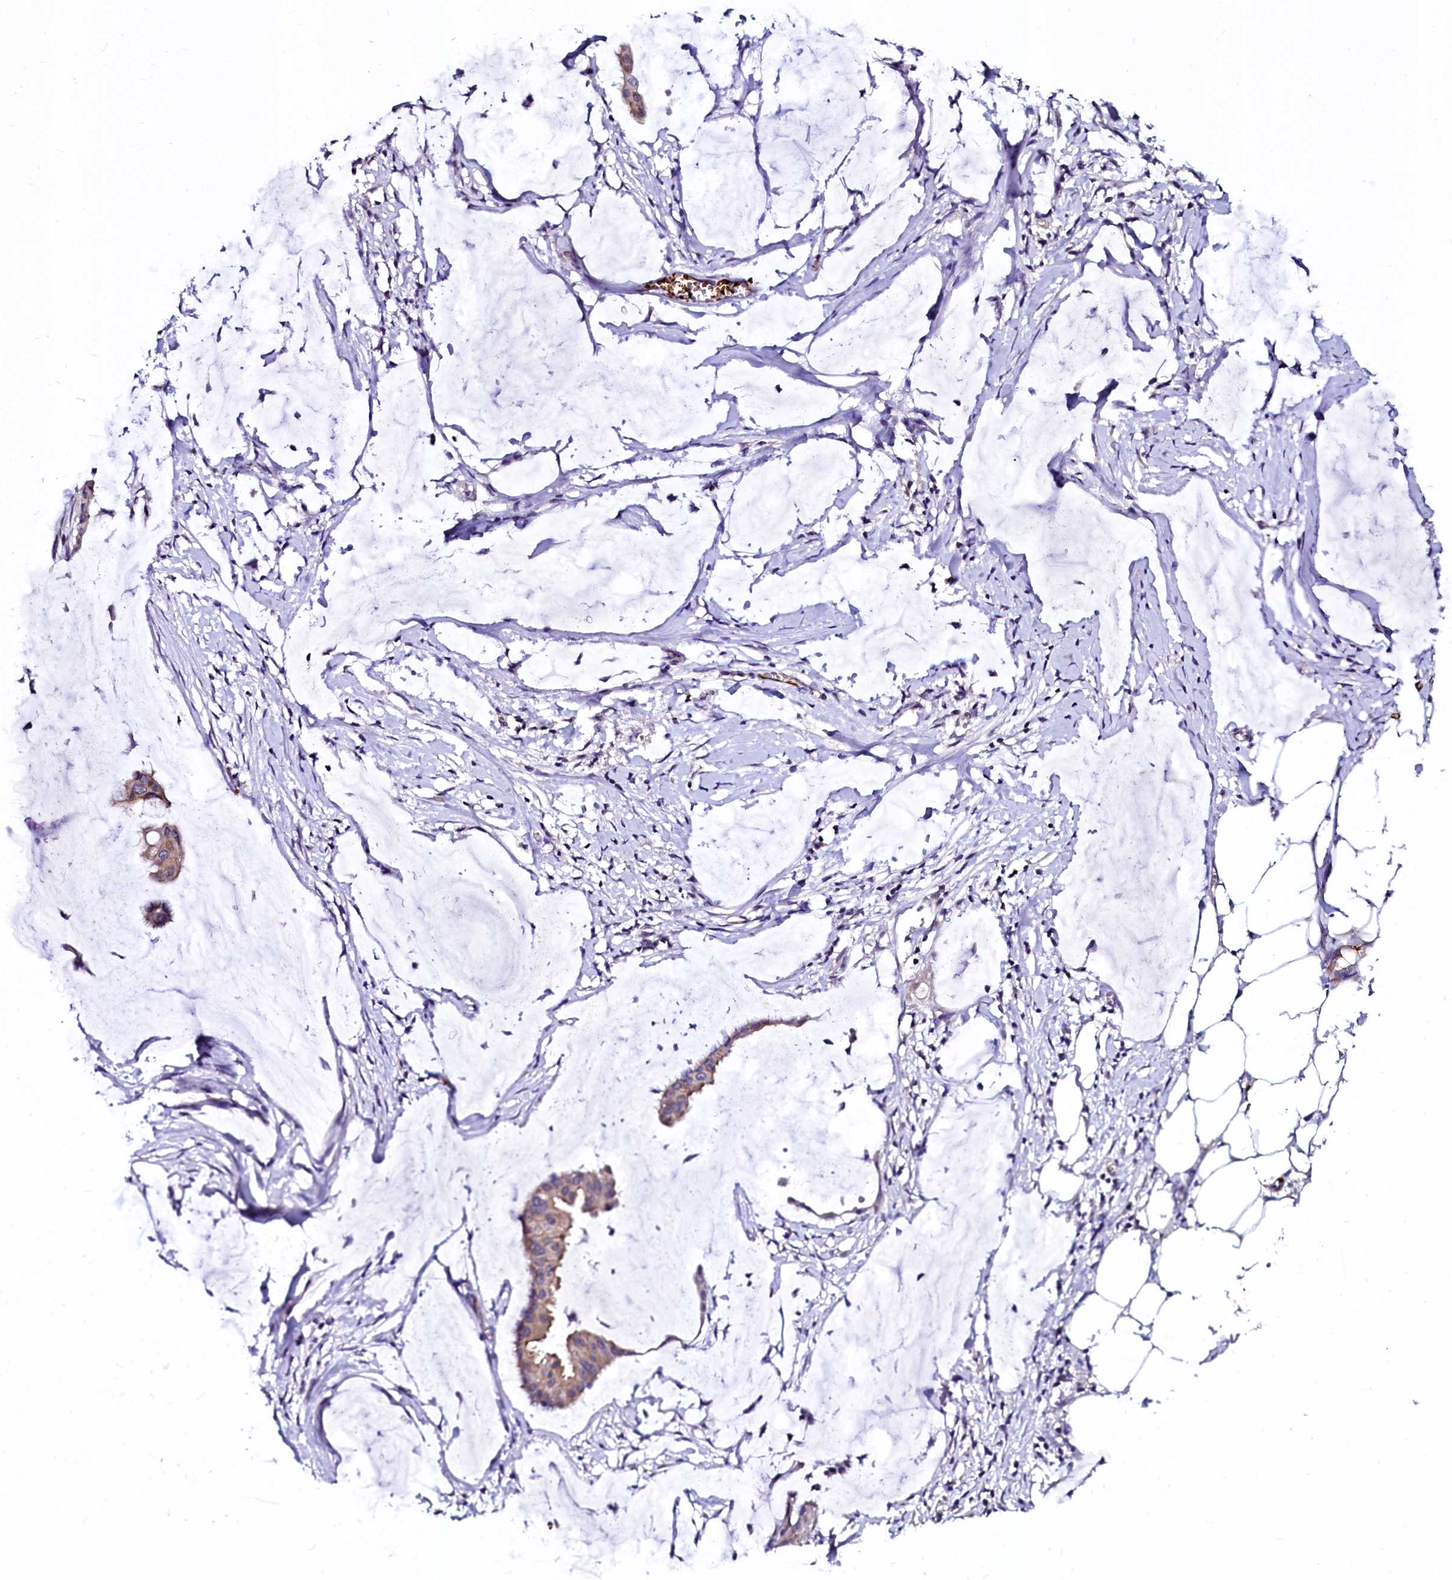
{"staining": {"intensity": "weak", "quantity": "25%-75%", "location": "cytoplasmic/membranous"}, "tissue": "ovarian cancer", "cell_type": "Tumor cells", "image_type": "cancer", "snomed": [{"axis": "morphology", "description": "Cystadenocarcinoma, mucinous, NOS"}, {"axis": "topography", "description": "Ovary"}], "caption": "IHC (DAB) staining of human mucinous cystadenocarcinoma (ovarian) demonstrates weak cytoplasmic/membranous protein staining in about 25%-75% of tumor cells. The staining was performed using DAB to visualize the protein expression in brown, while the nuclei were stained in blue with hematoxylin (Magnification: 20x).", "gene": "CTDSPL2", "patient": {"sex": "female", "age": 73}}